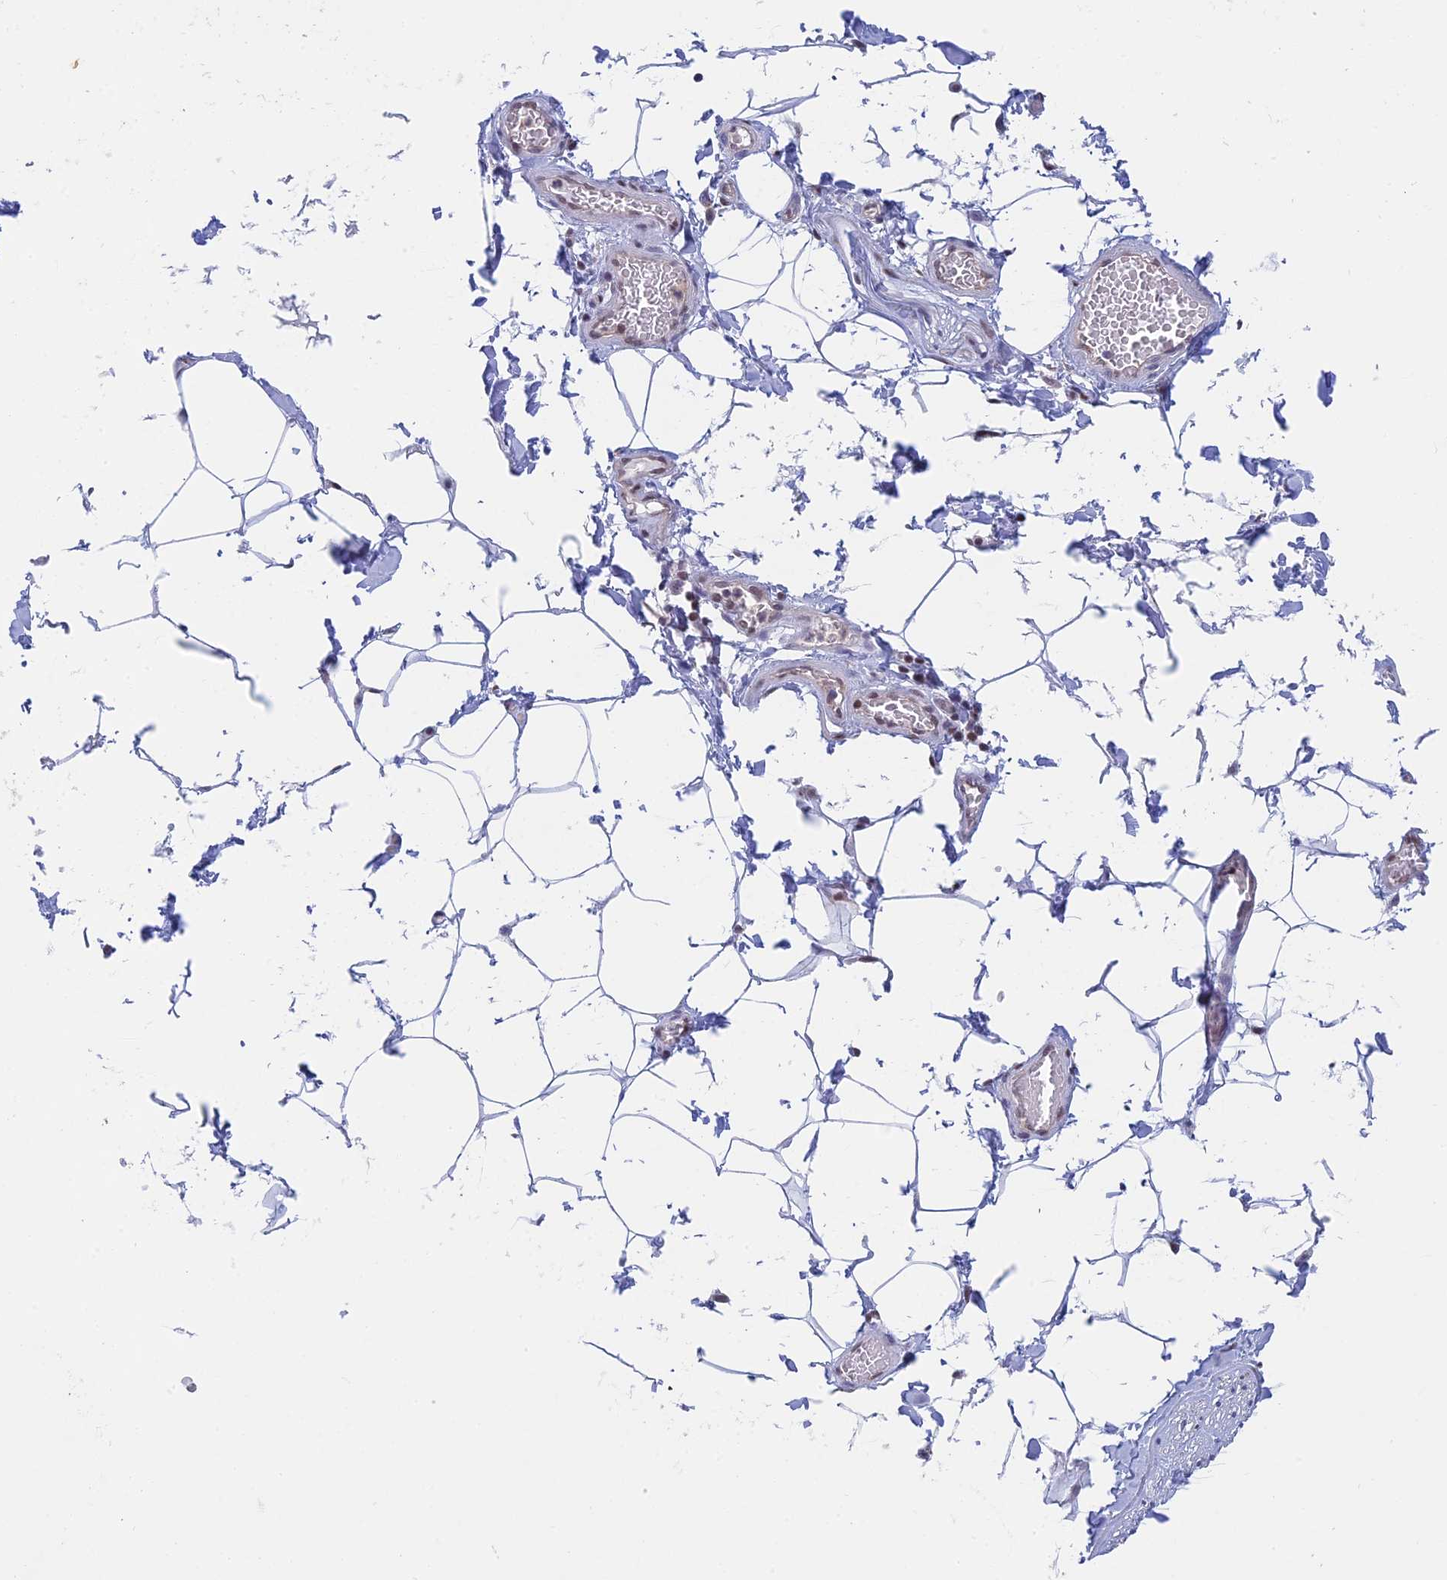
{"staining": {"intensity": "negative", "quantity": "none", "location": "none"}, "tissue": "adipose tissue", "cell_type": "Adipocytes", "image_type": "normal", "snomed": [{"axis": "morphology", "description": "Normal tissue, NOS"}, {"axis": "topography", "description": "Soft tissue"}, {"axis": "topography", "description": "Adipose tissue"}, {"axis": "topography", "description": "Vascular tissue"}, {"axis": "topography", "description": "Peripheral nerve tissue"}], "caption": "Immunohistochemistry histopathology image of benign adipose tissue: human adipose tissue stained with DAB displays no significant protein staining in adipocytes.", "gene": "MRPL17", "patient": {"sex": "male", "age": 46}}